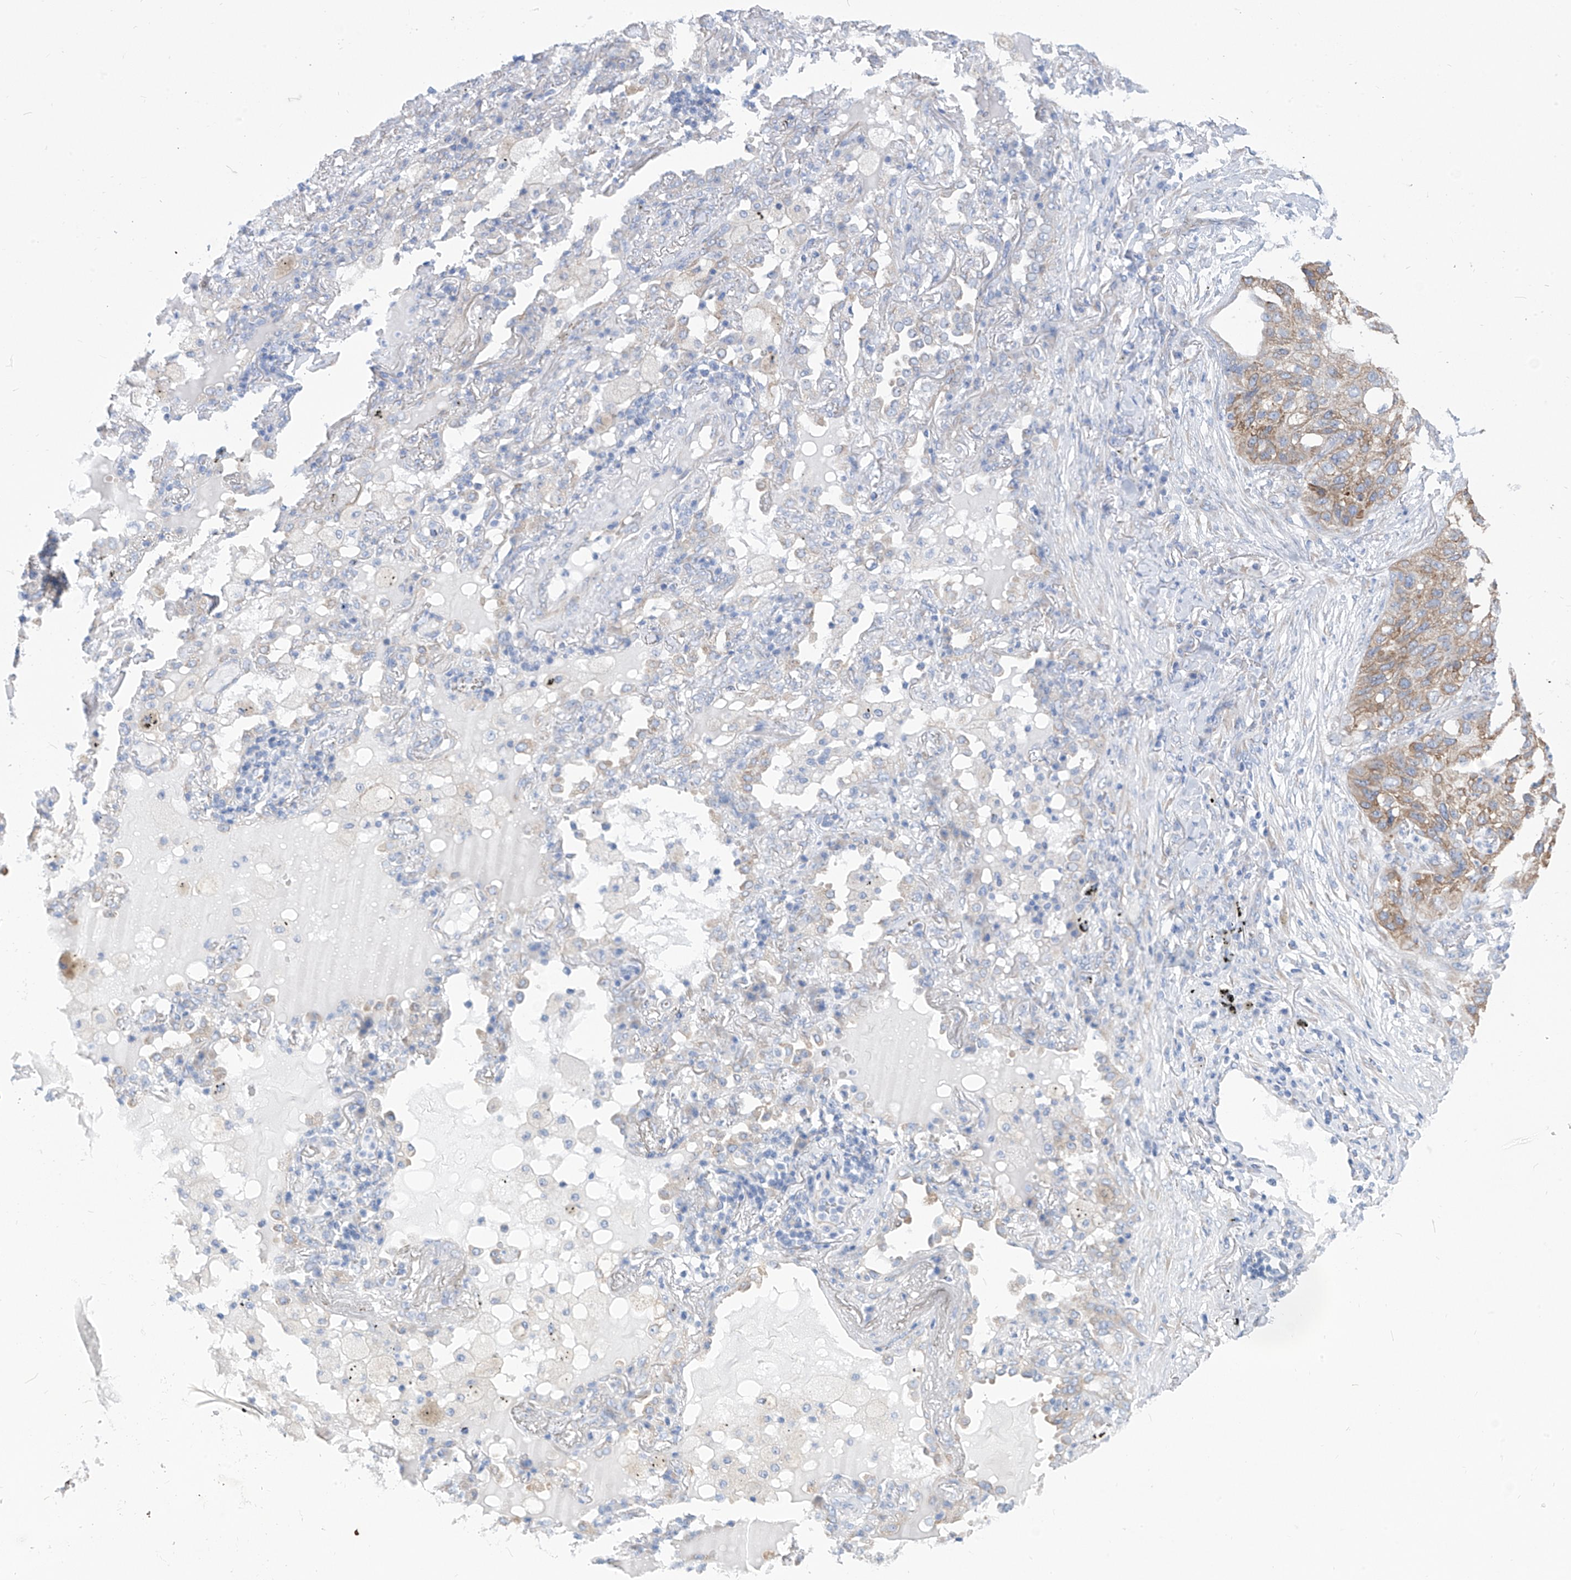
{"staining": {"intensity": "moderate", "quantity": ">75%", "location": "cytoplasmic/membranous"}, "tissue": "lung cancer", "cell_type": "Tumor cells", "image_type": "cancer", "snomed": [{"axis": "morphology", "description": "Squamous cell carcinoma, NOS"}, {"axis": "topography", "description": "Lung"}], "caption": "Immunohistochemical staining of human lung cancer reveals medium levels of moderate cytoplasmic/membranous positivity in approximately >75% of tumor cells. Nuclei are stained in blue.", "gene": "RCN2", "patient": {"sex": "female", "age": 63}}